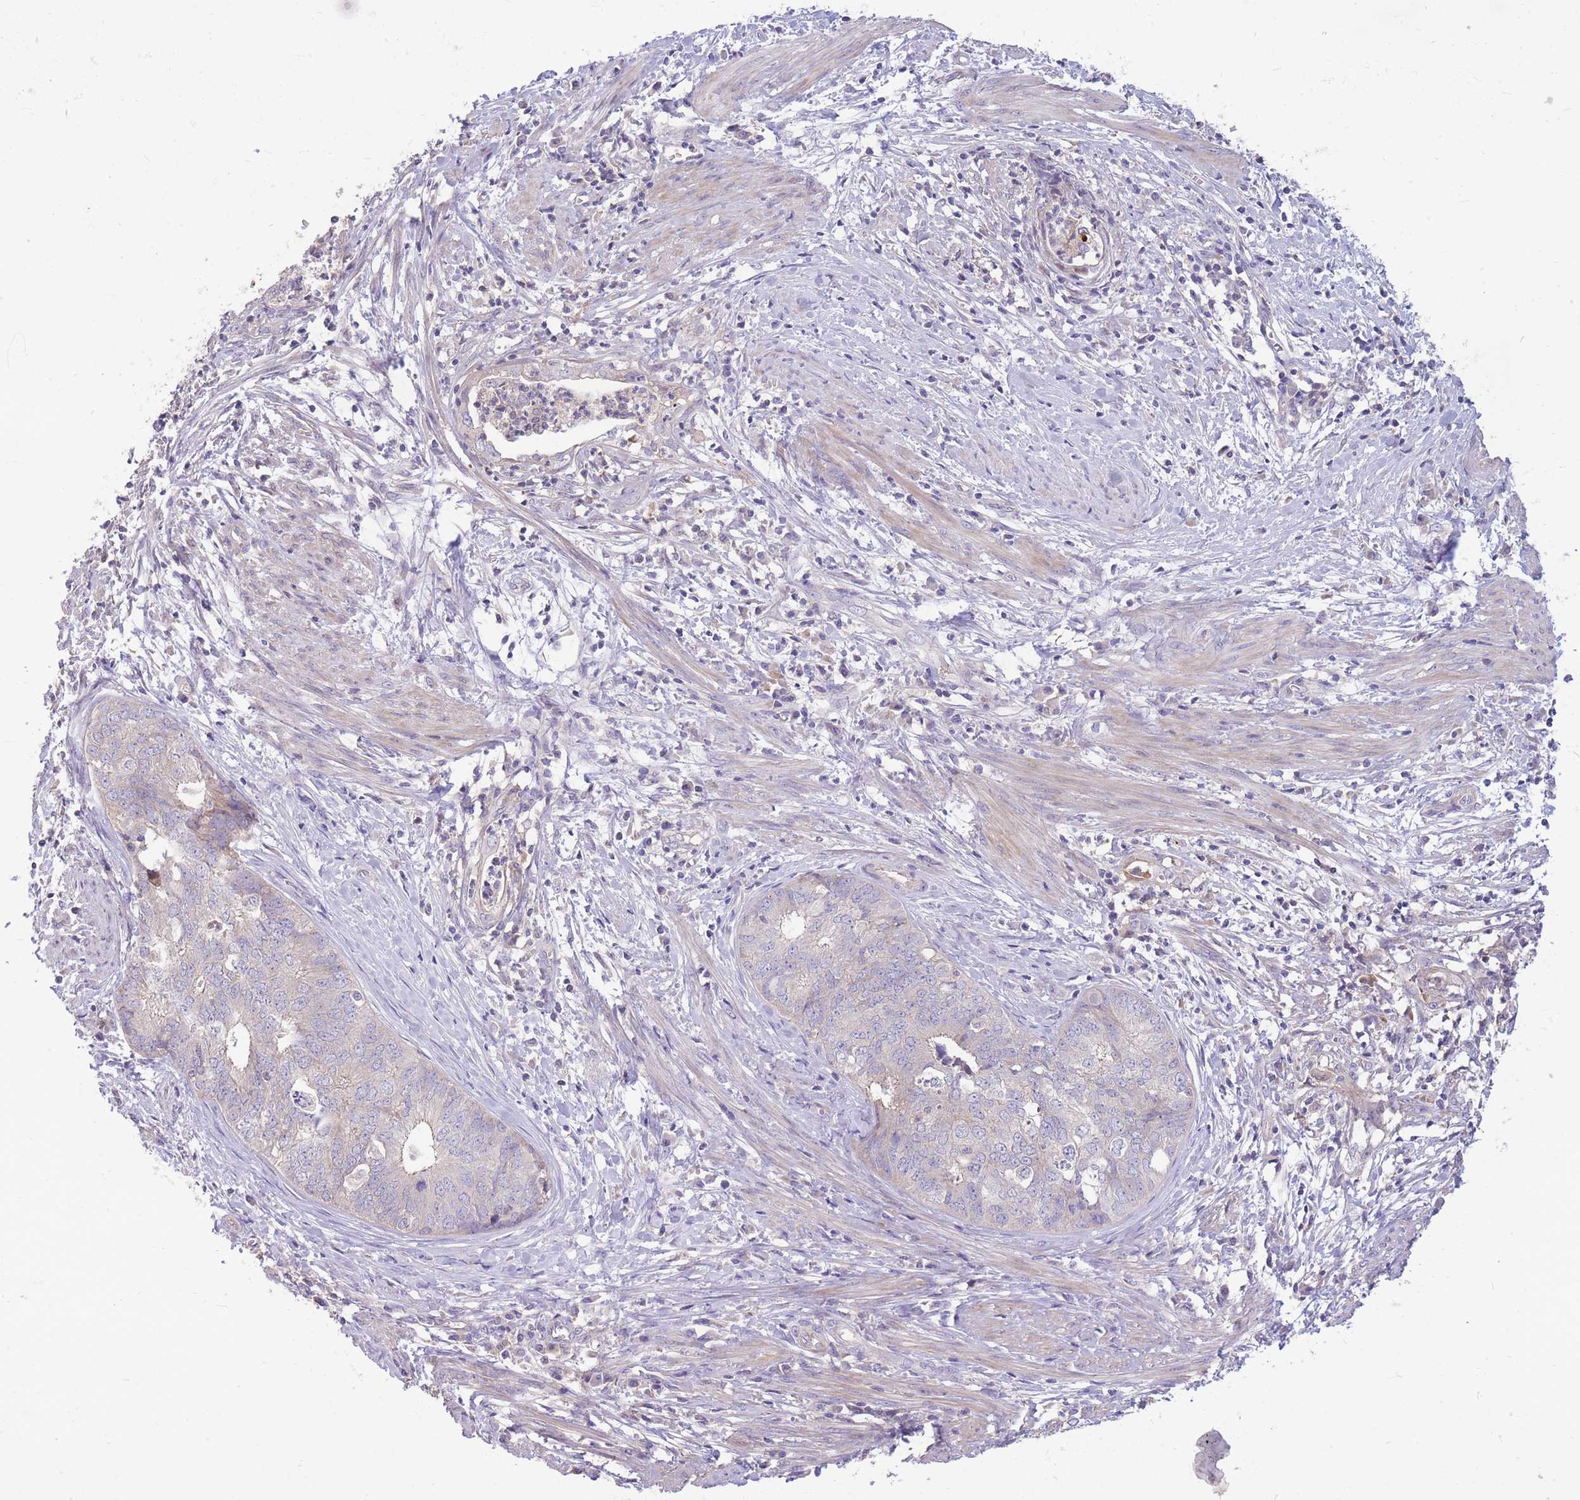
{"staining": {"intensity": "negative", "quantity": "none", "location": "none"}, "tissue": "endometrial cancer", "cell_type": "Tumor cells", "image_type": "cancer", "snomed": [{"axis": "morphology", "description": "Adenocarcinoma, NOS"}, {"axis": "topography", "description": "Endometrium"}], "caption": "Endometrial adenocarcinoma was stained to show a protein in brown. There is no significant staining in tumor cells.", "gene": "OR5T1", "patient": {"sex": "female", "age": 68}}